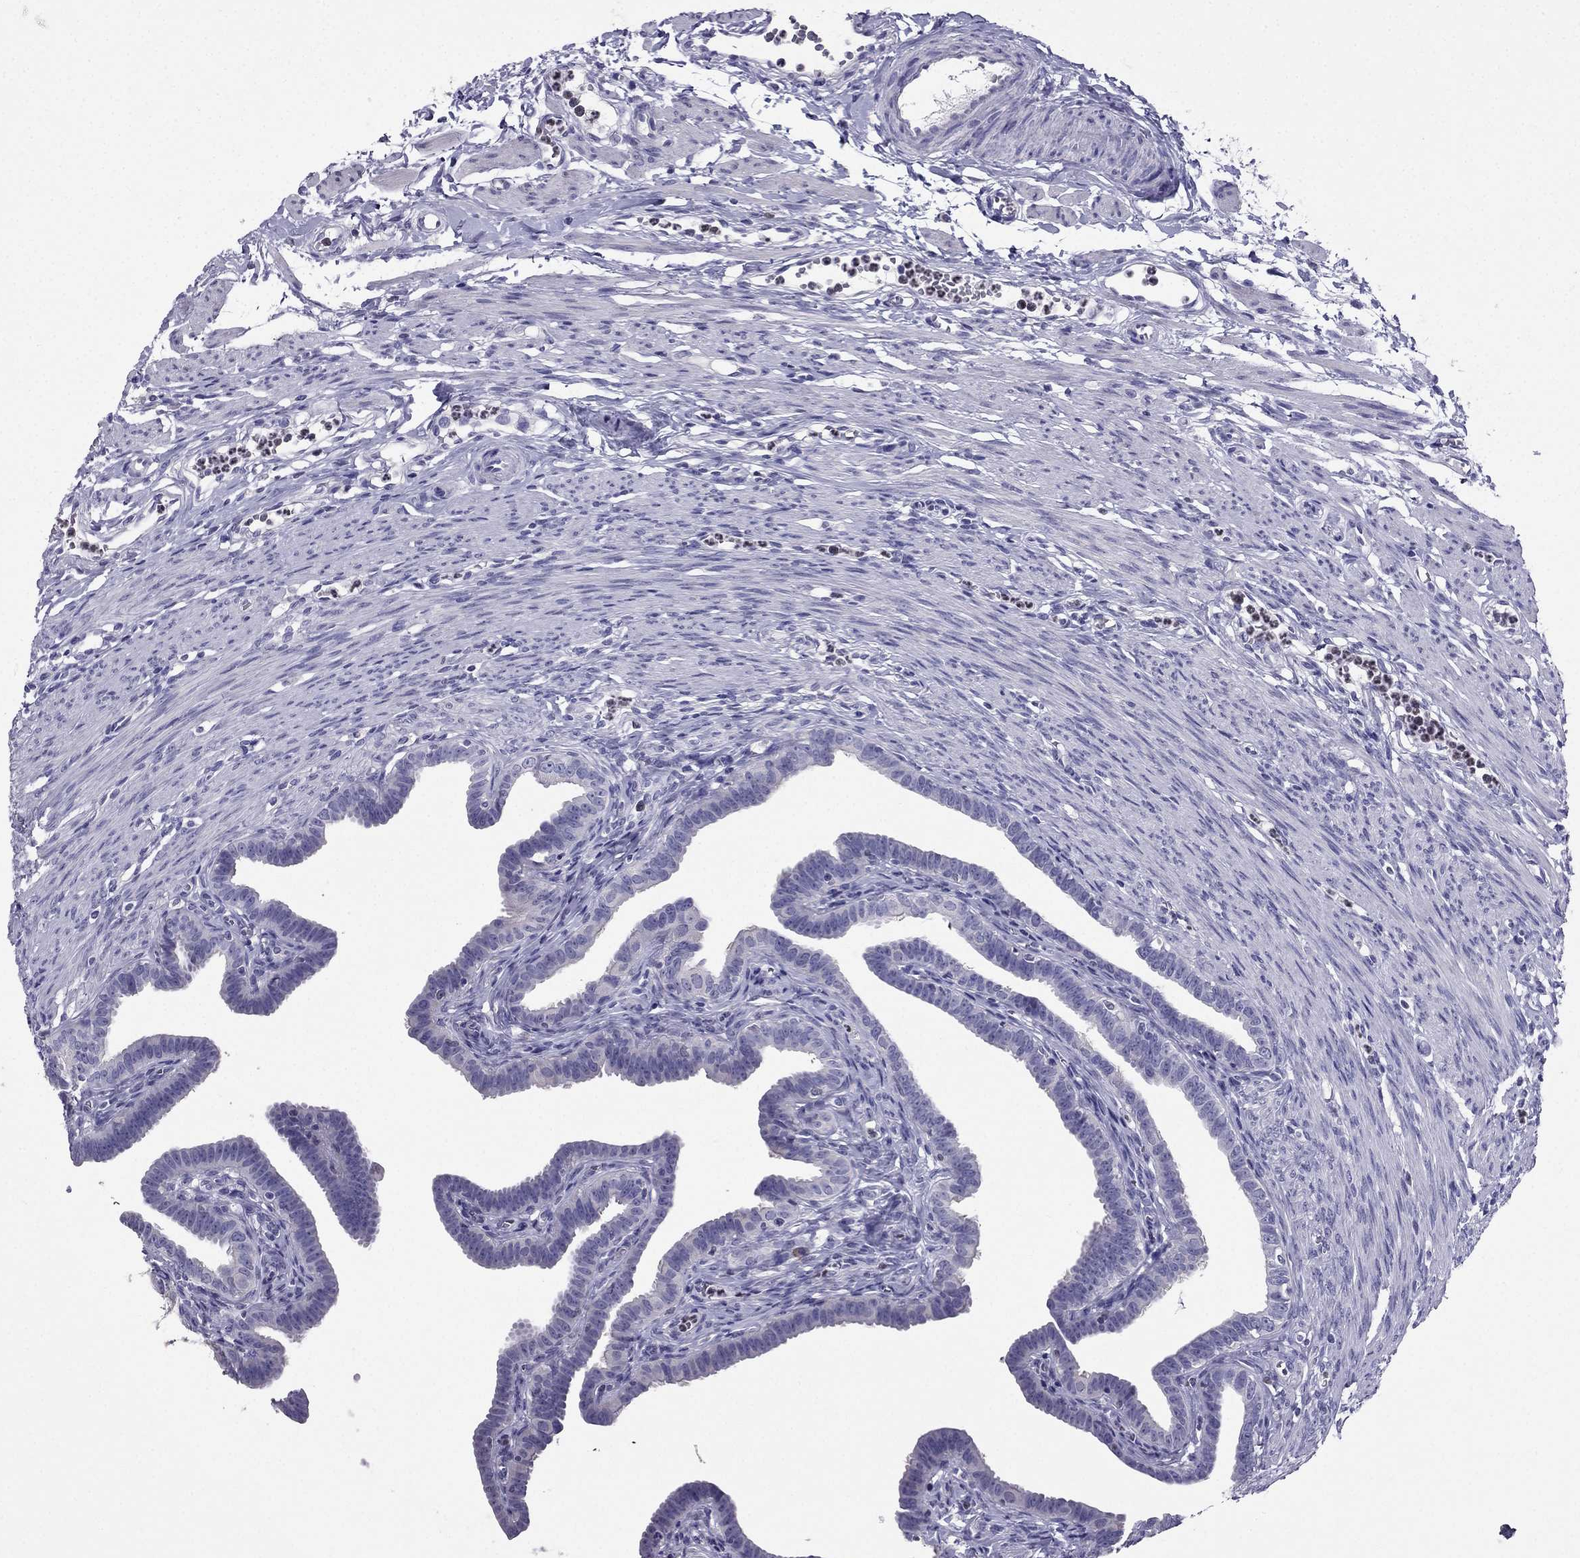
{"staining": {"intensity": "negative", "quantity": "none", "location": "none"}, "tissue": "fallopian tube", "cell_type": "Glandular cells", "image_type": "normal", "snomed": [{"axis": "morphology", "description": "Normal tissue, NOS"}, {"axis": "topography", "description": "Fallopian tube"}, {"axis": "topography", "description": "Ovary"}], "caption": "The IHC image has no significant staining in glandular cells of fallopian tube. (DAB (3,3'-diaminobenzidine) immunohistochemistry visualized using brightfield microscopy, high magnification).", "gene": "ARID3A", "patient": {"sex": "female", "age": 33}}